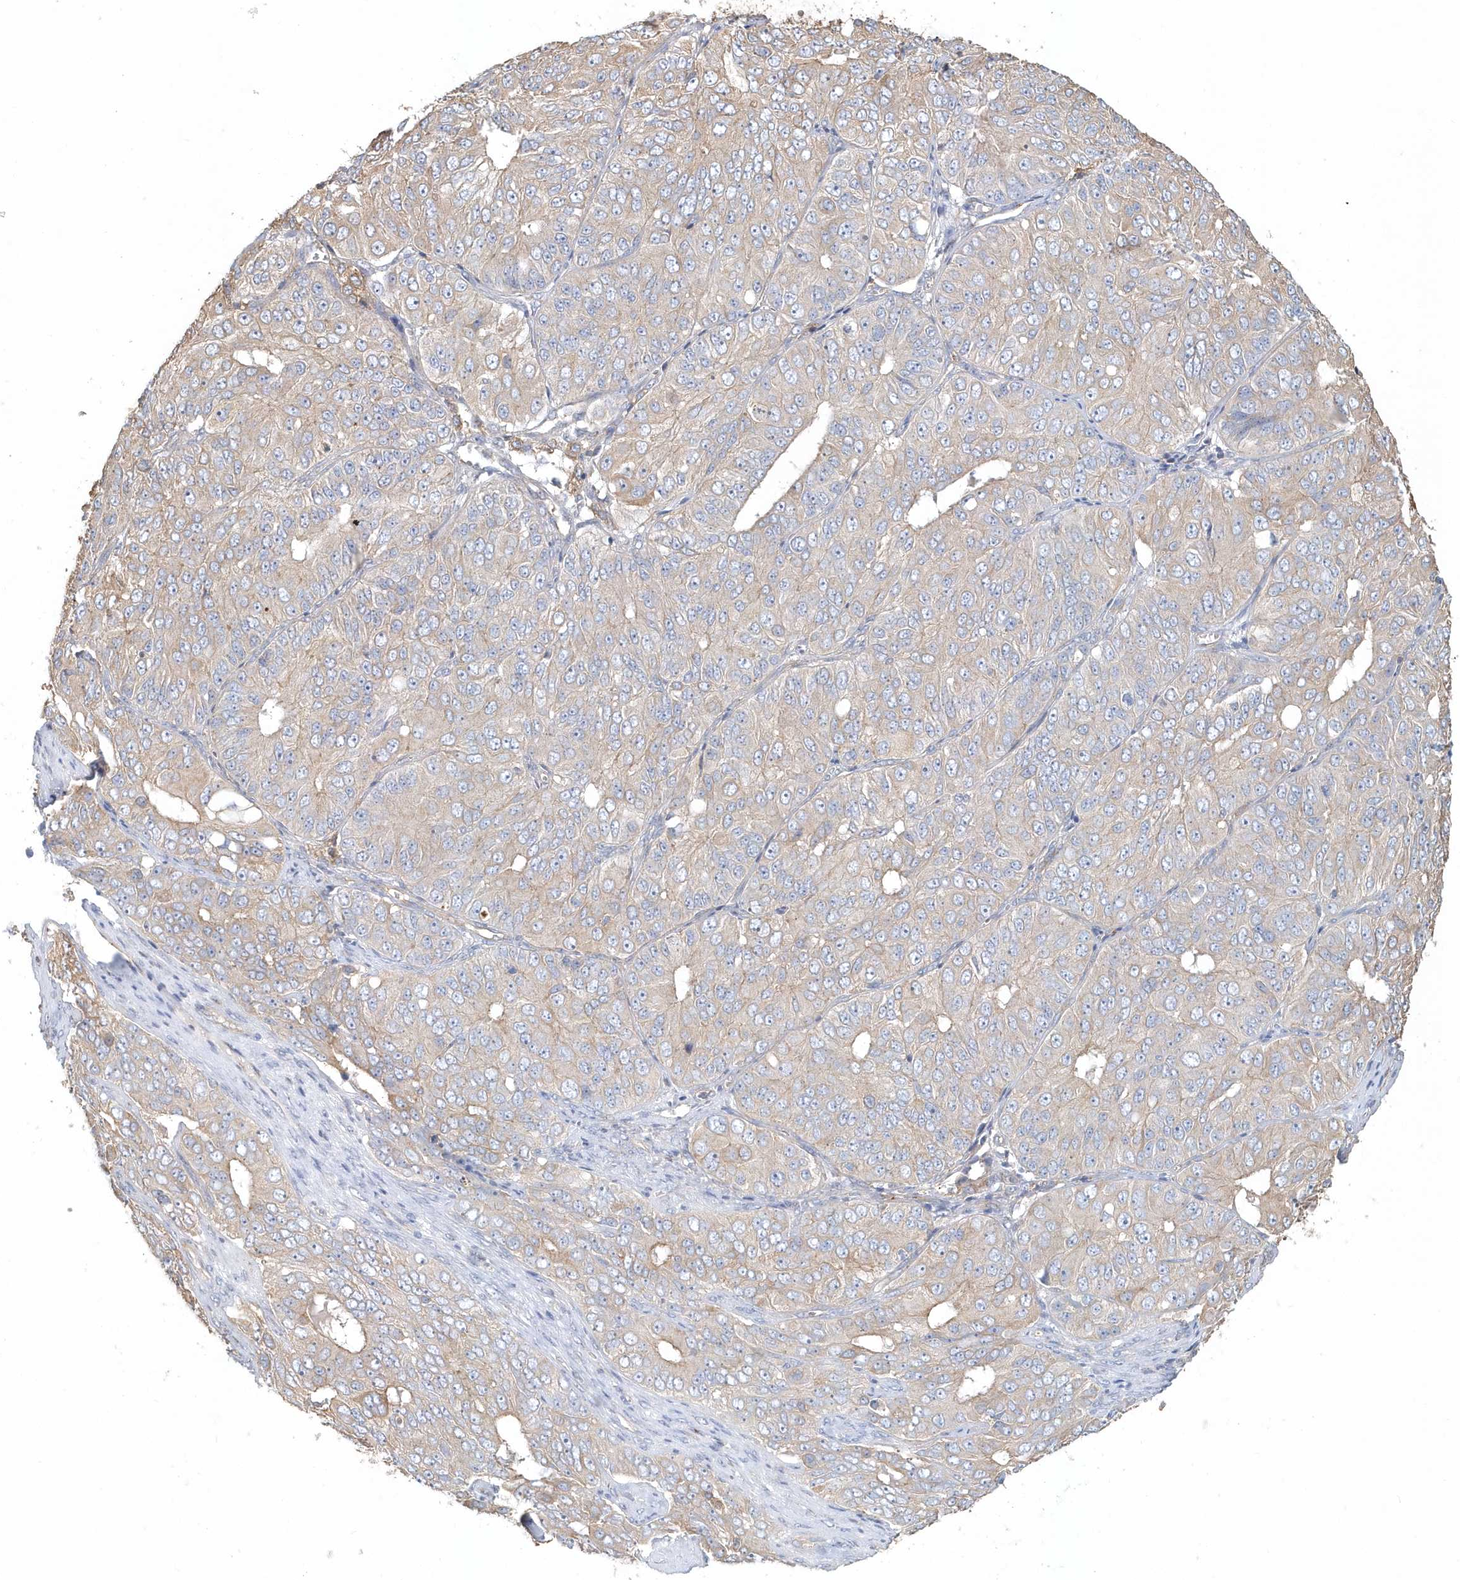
{"staining": {"intensity": "weak", "quantity": "25%-75%", "location": "cytoplasmic/membranous"}, "tissue": "ovarian cancer", "cell_type": "Tumor cells", "image_type": "cancer", "snomed": [{"axis": "morphology", "description": "Carcinoma, endometroid"}, {"axis": "topography", "description": "Ovary"}], "caption": "A brown stain shows weak cytoplasmic/membranous staining of a protein in endometroid carcinoma (ovarian) tumor cells.", "gene": "MMRN1", "patient": {"sex": "female", "age": 51}}